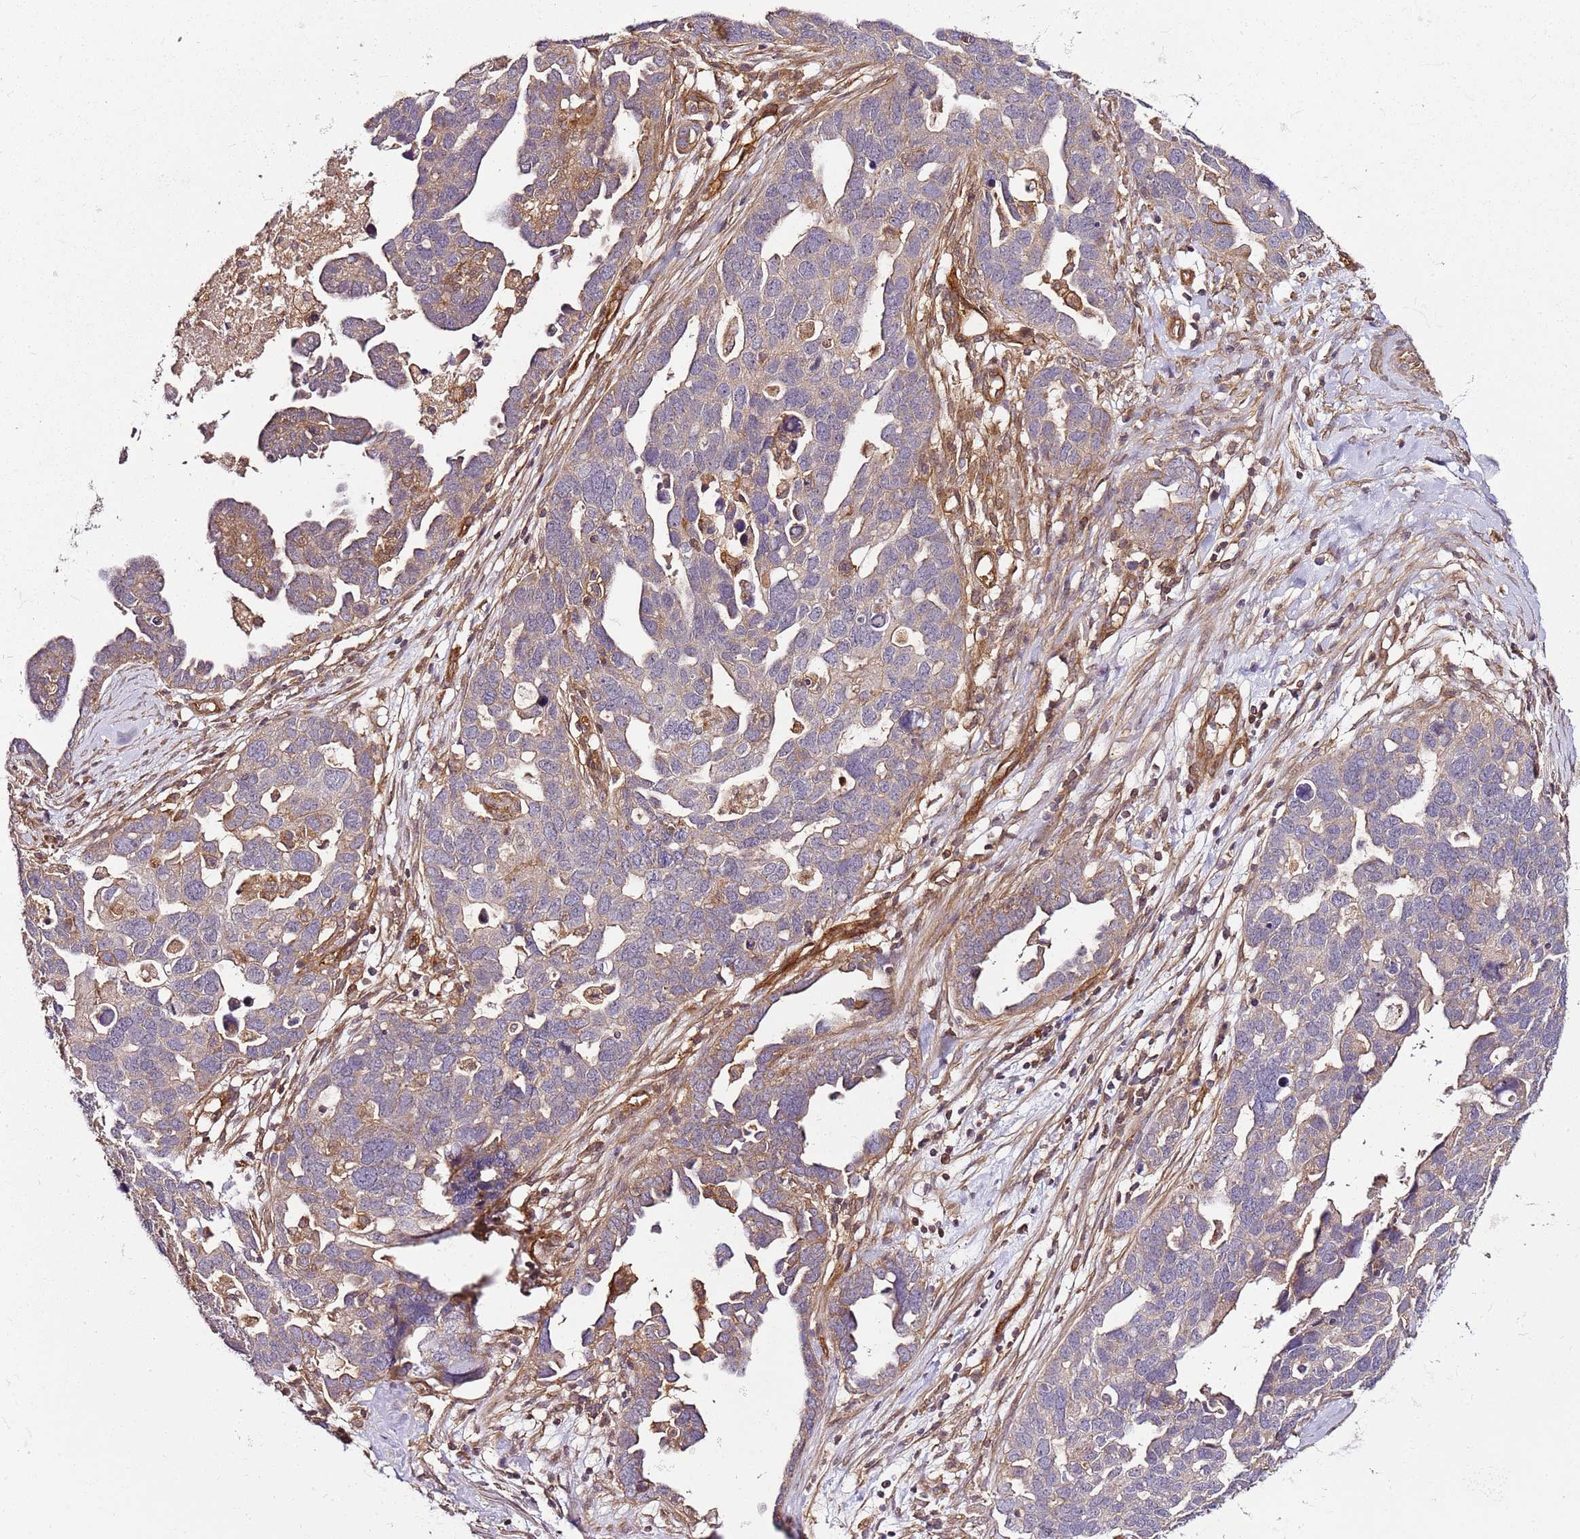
{"staining": {"intensity": "weak", "quantity": "<25%", "location": "nuclear"}, "tissue": "ovarian cancer", "cell_type": "Tumor cells", "image_type": "cancer", "snomed": [{"axis": "morphology", "description": "Cystadenocarcinoma, serous, NOS"}, {"axis": "topography", "description": "Ovary"}], "caption": "Tumor cells show no significant positivity in ovarian cancer.", "gene": "CCNYL1", "patient": {"sex": "female", "age": 54}}